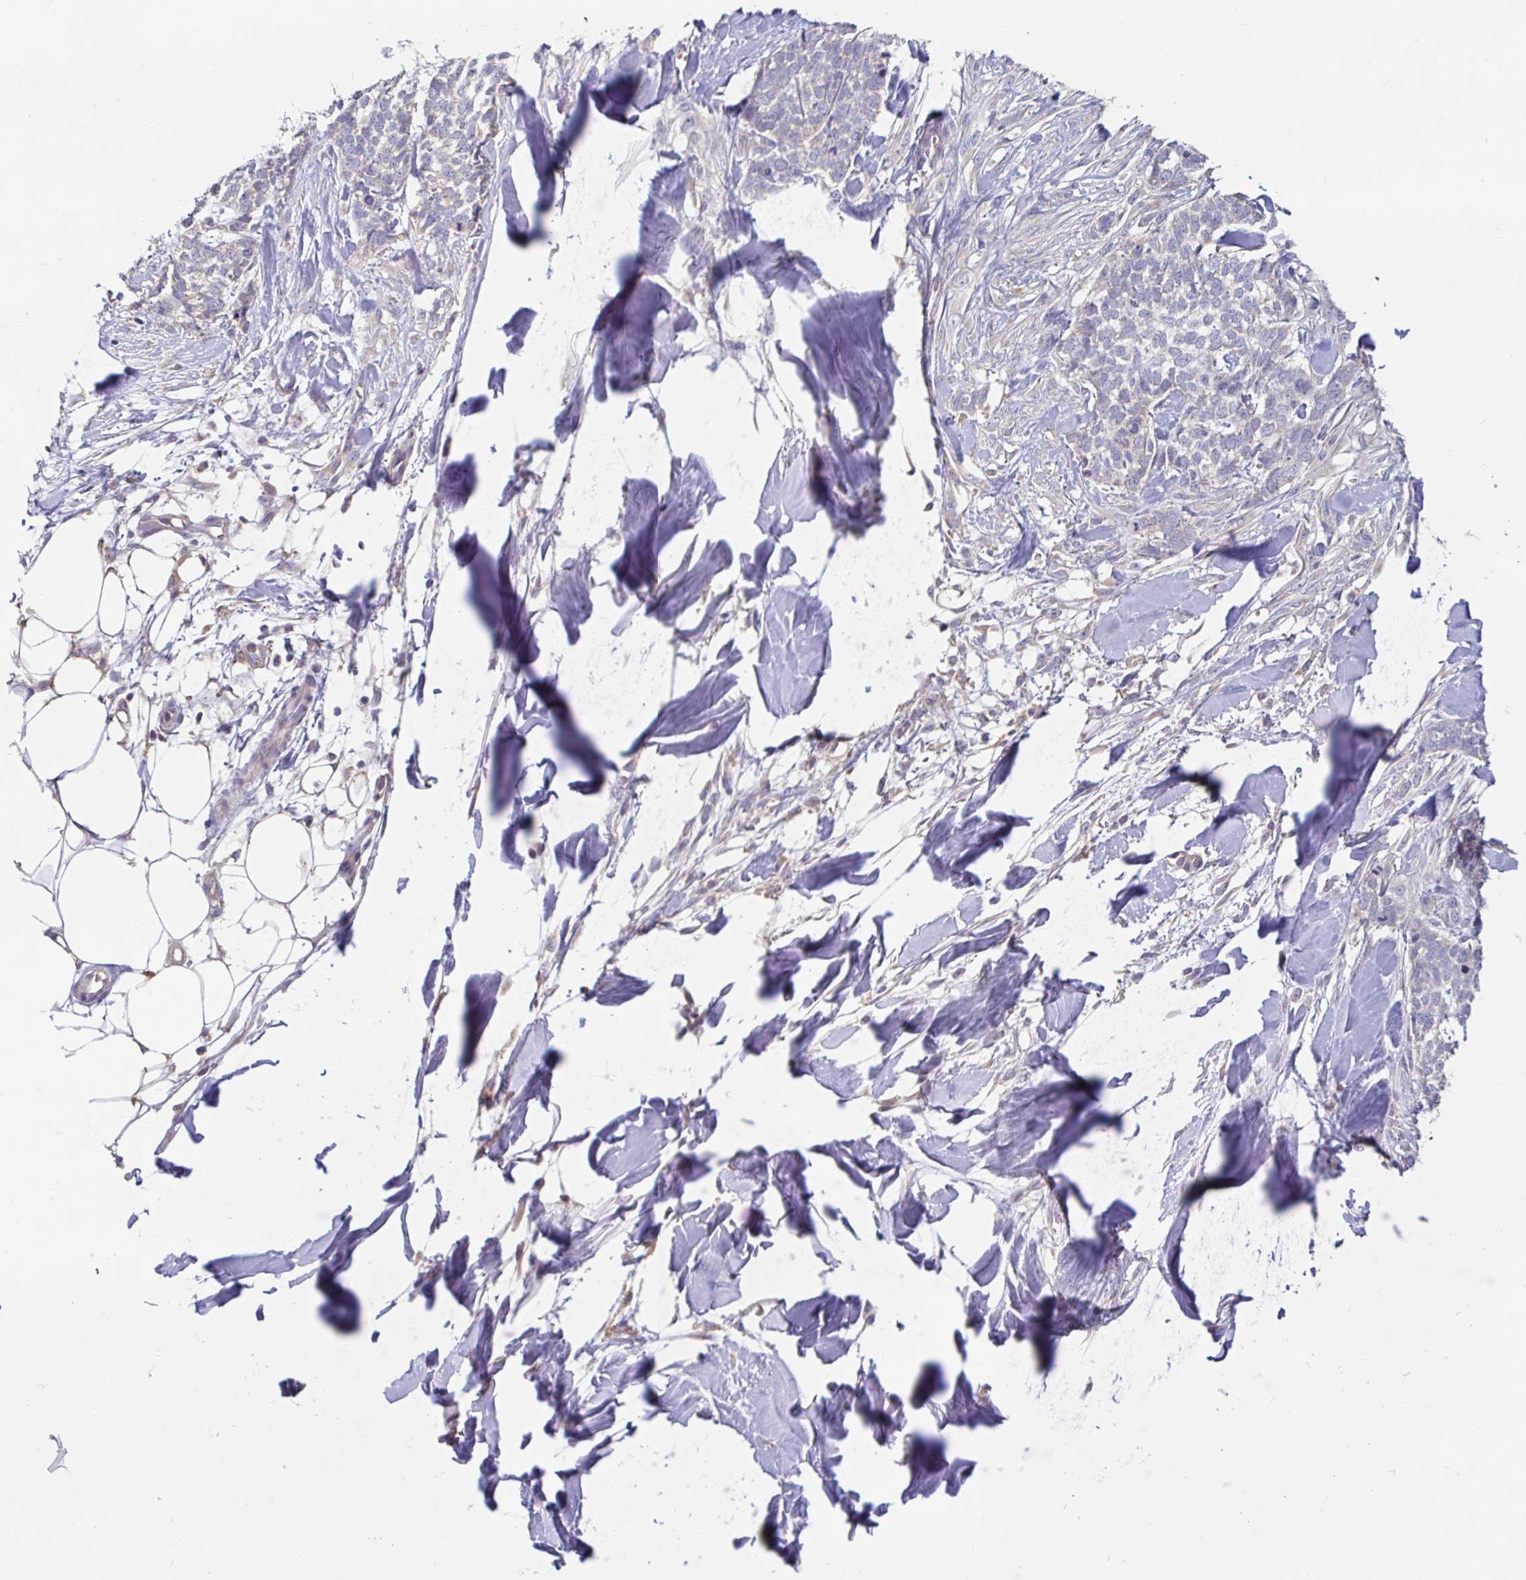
{"staining": {"intensity": "negative", "quantity": "none", "location": "none"}, "tissue": "skin cancer", "cell_type": "Tumor cells", "image_type": "cancer", "snomed": [{"axis": "morphology", "description": "Basal cell carcinoma"}, {"axis": "topography", "description": "Skin"}], "caption": "Tumor cells are negative for brown protein staining in skin basal cell carcinoma. Brightfield microscopy of immunohistochemistry (IHC) stained with DAB (3,3'-diaminobenzidine) (brown) and hematoxylin (blue), captured at high magnification.", "gene": "LARP1", "patient": {"sex": "female", "age": 59}}